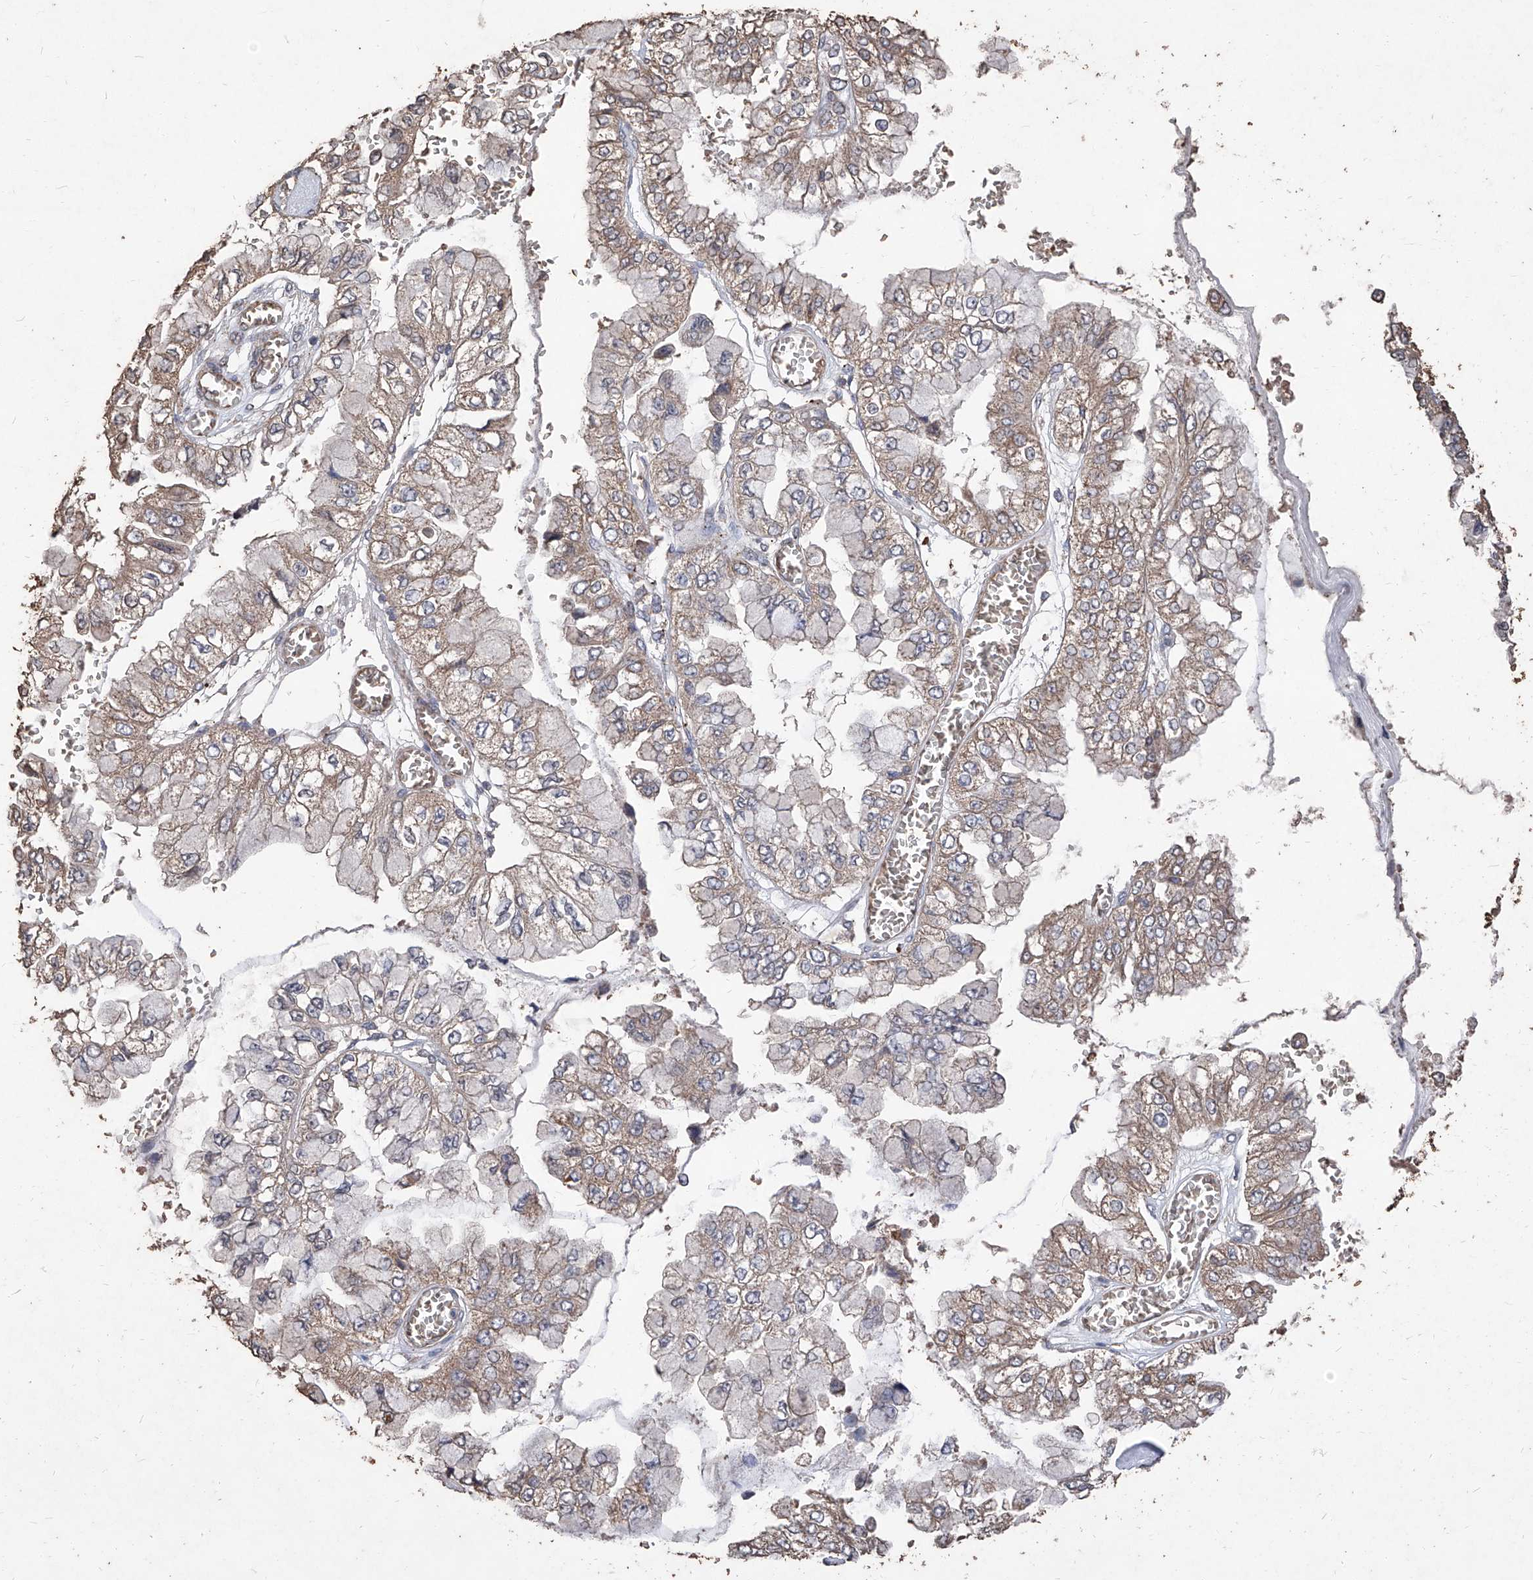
{"staining": {"intensity": "weak", "quantity": ">75%", "location": "cytoplasmic/membranous"}, "tissue": "liver cancer", "cell_type": "Tumor cells", "image_type": "cancer", "snomed": [{"axis": "morphology", "description": "Cholangiocarcinoma"}, {"axis": "topography", "description": "Liver"}], "caption": "A brown stain shows weak cytoplasmic/membranous staining of a protein in cholangiocarcinoma (liver) tumor cells.", "gene": "EML1", "patient": {"sex": "female", "age": 79}}